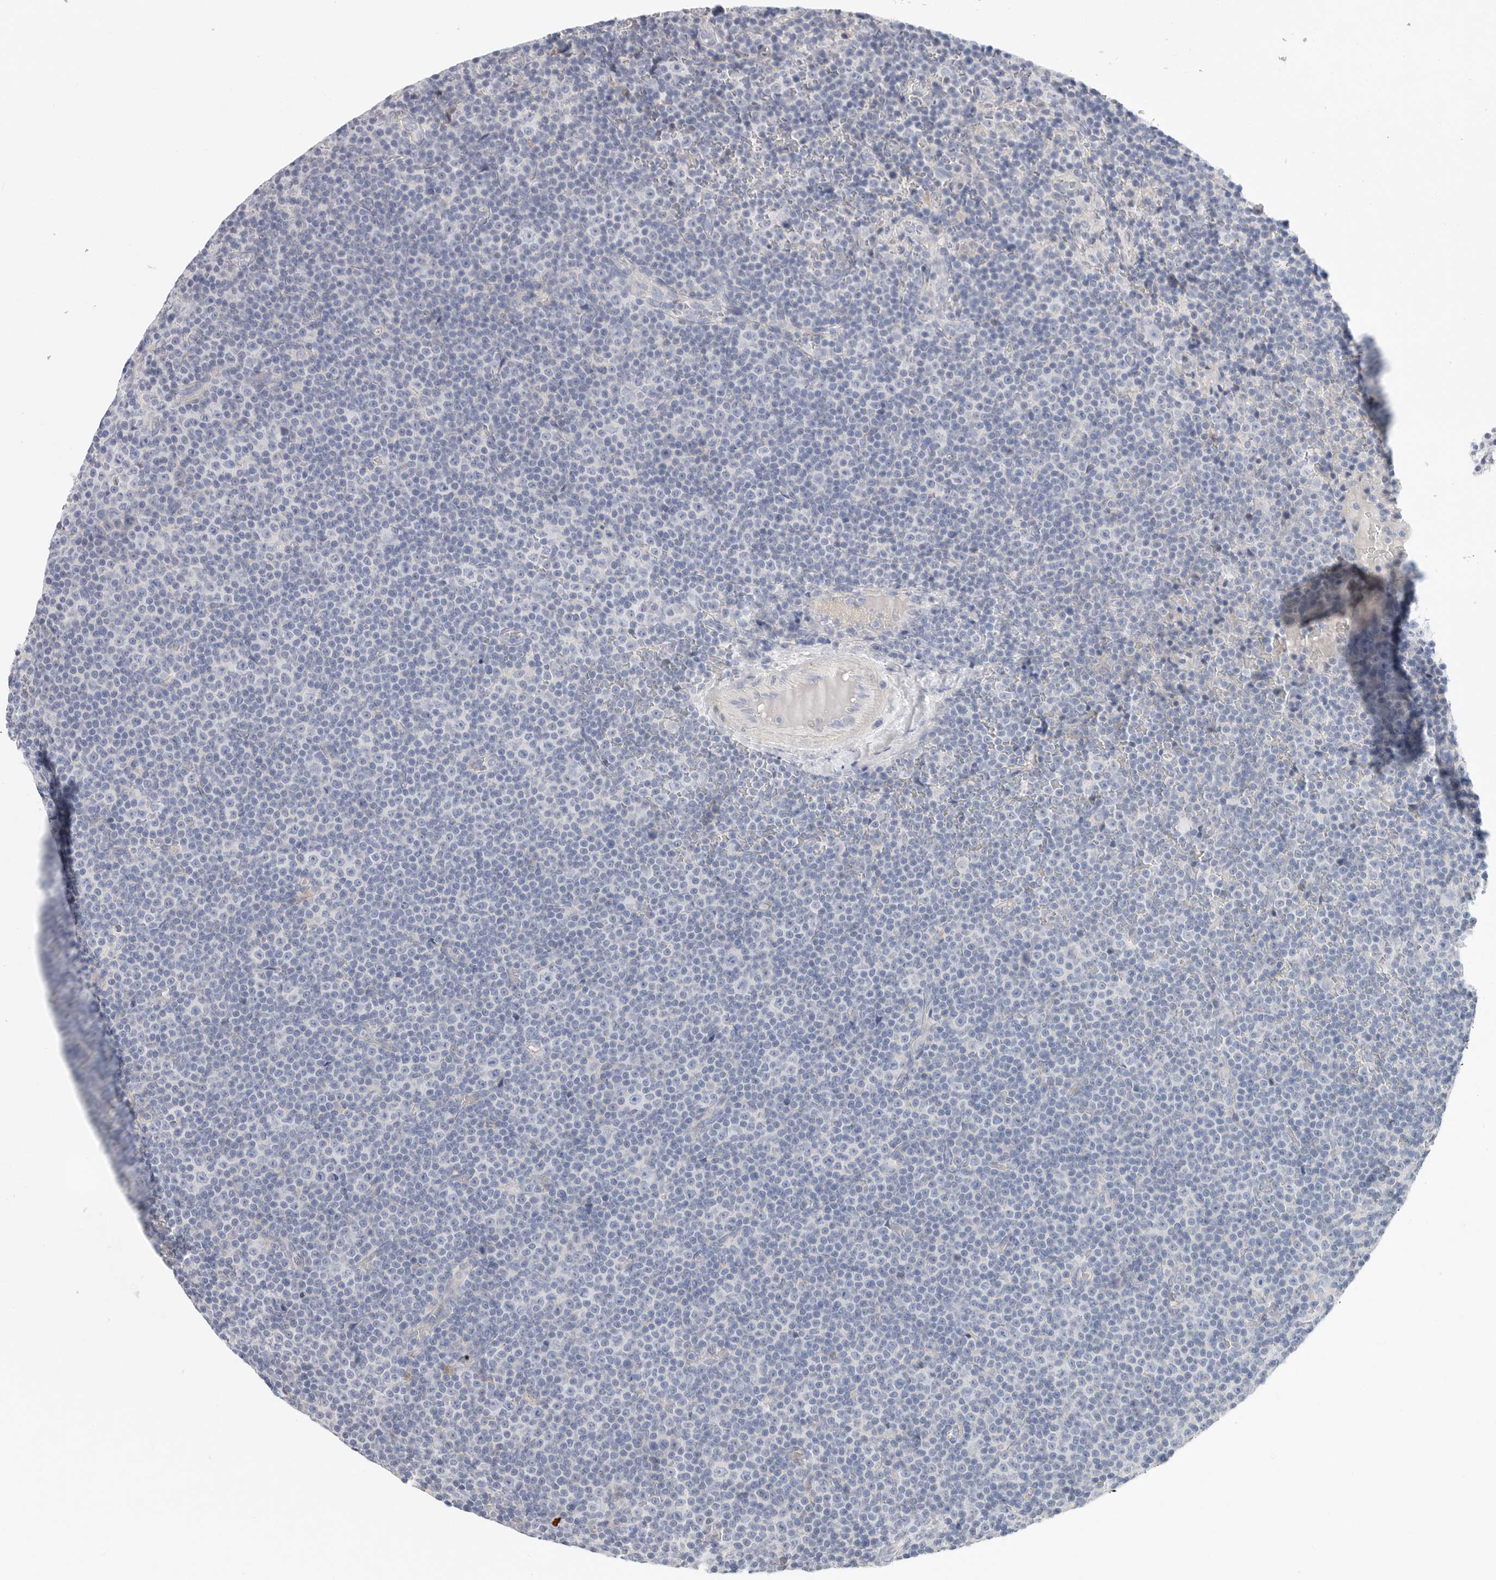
{"staining": {"intensity": "negative", "quantity": "none", "location": "none"}, "tissue": "lymphoma", "cell_type": "Tumor cells", "image_type": "cancer", "snomed": [{"axis": "morphology", "description": "Malignant lymphoma, non-Hodgkin's type, Low grade"}, {"axis": "topography", "description": "Lymph node"}], "caption": "High magnification brightfield microscopy of lymphoma stained with DAB (brown) and counterstained with hematoxylin (blue): tumor cells show no significant positivity.", "gene": "CAMK2B", "patient": {"sex": "female", "age": 67}}